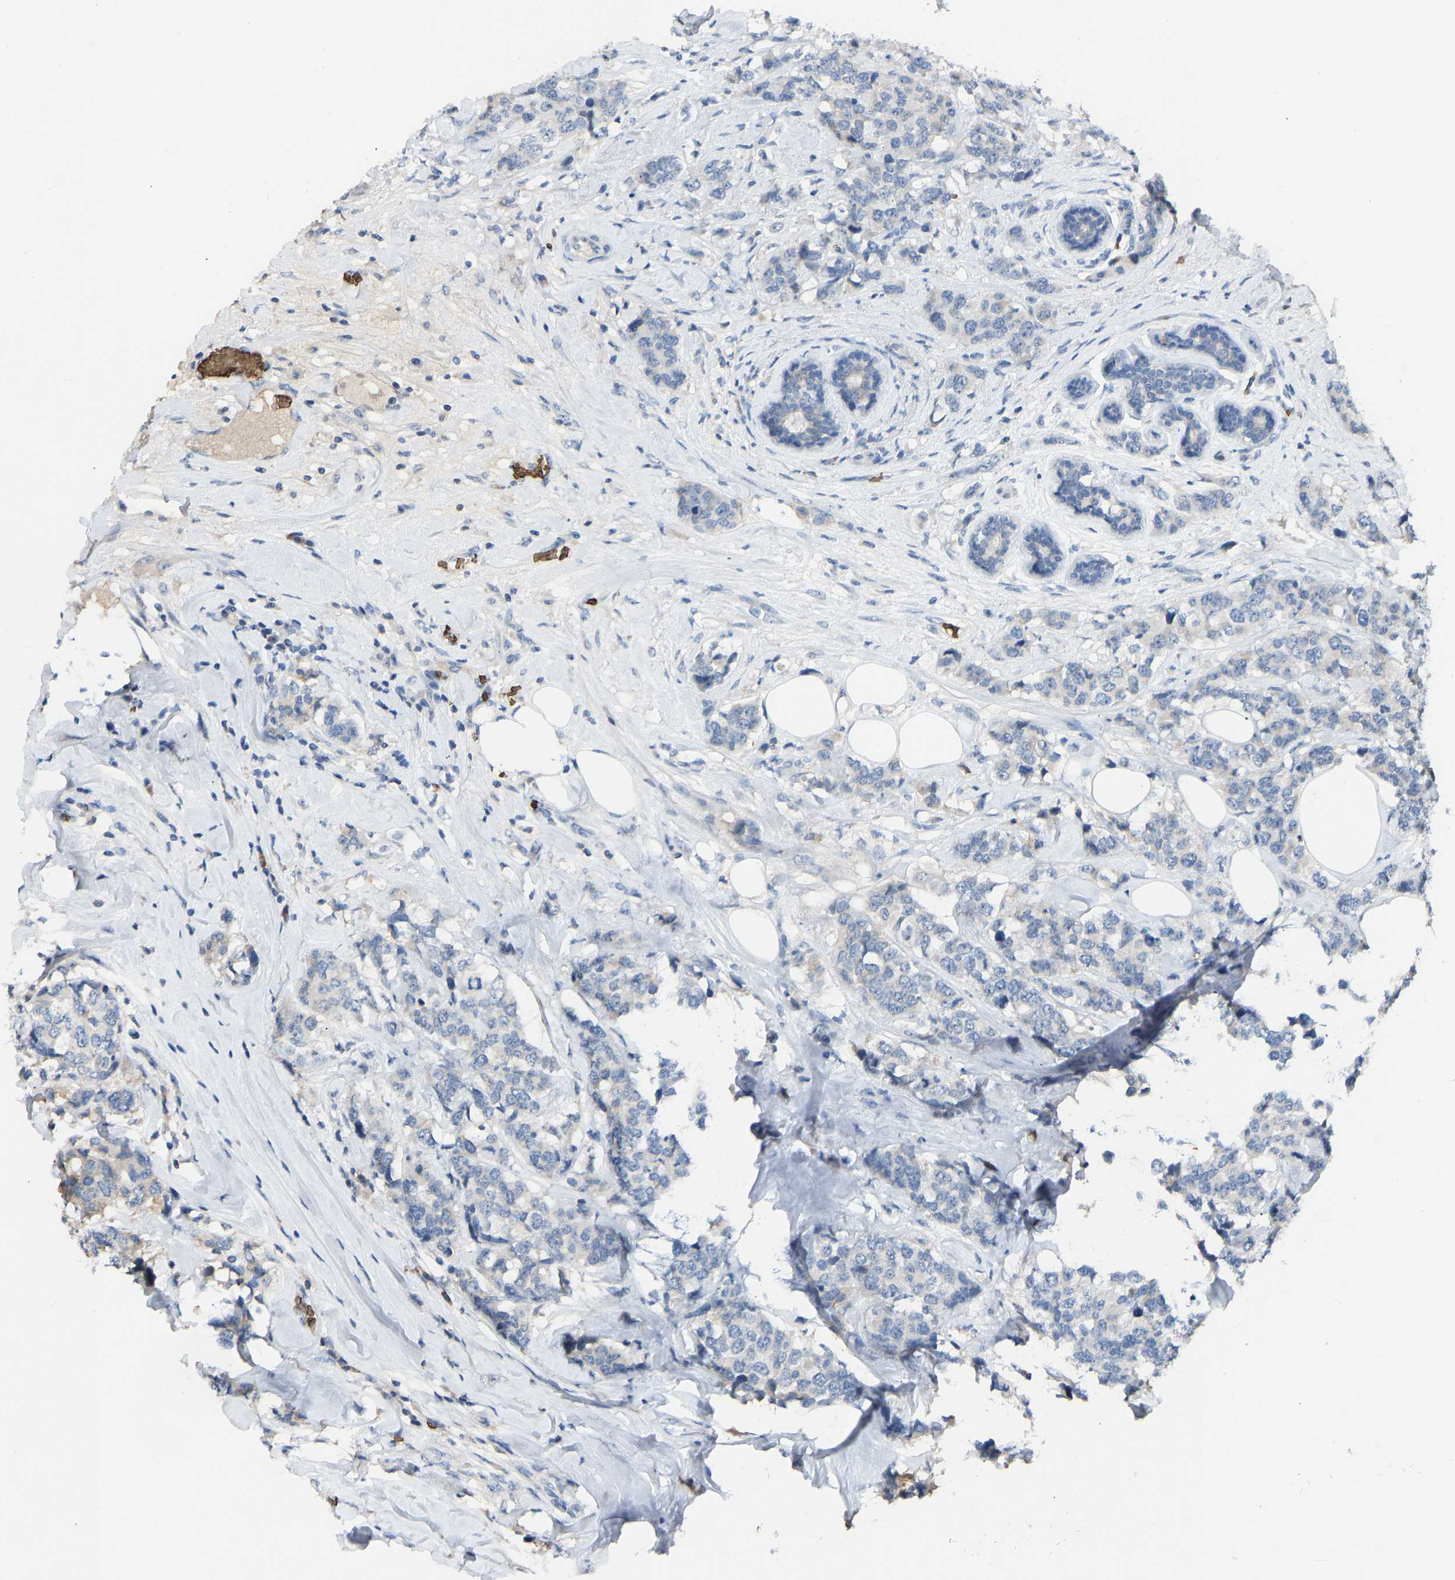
{"staining": {"intensity": "negative", "quantity": "none", "location": "none"}, "tissue": "breast cancer", "cell_type": "Tumor cells", "image_type": "cancer", "snomed": [{"axis": "morphology", "description": "Lobular carcinoma"}, {"axis": "topography", "description": "Breast"}], "caption": "The histopathology image exhibits no significant positivity in tumor cells of breast cancer (lobular carcinoma).", "gene": "PIGS", "patient": {"sex": "female", "age": 59}}